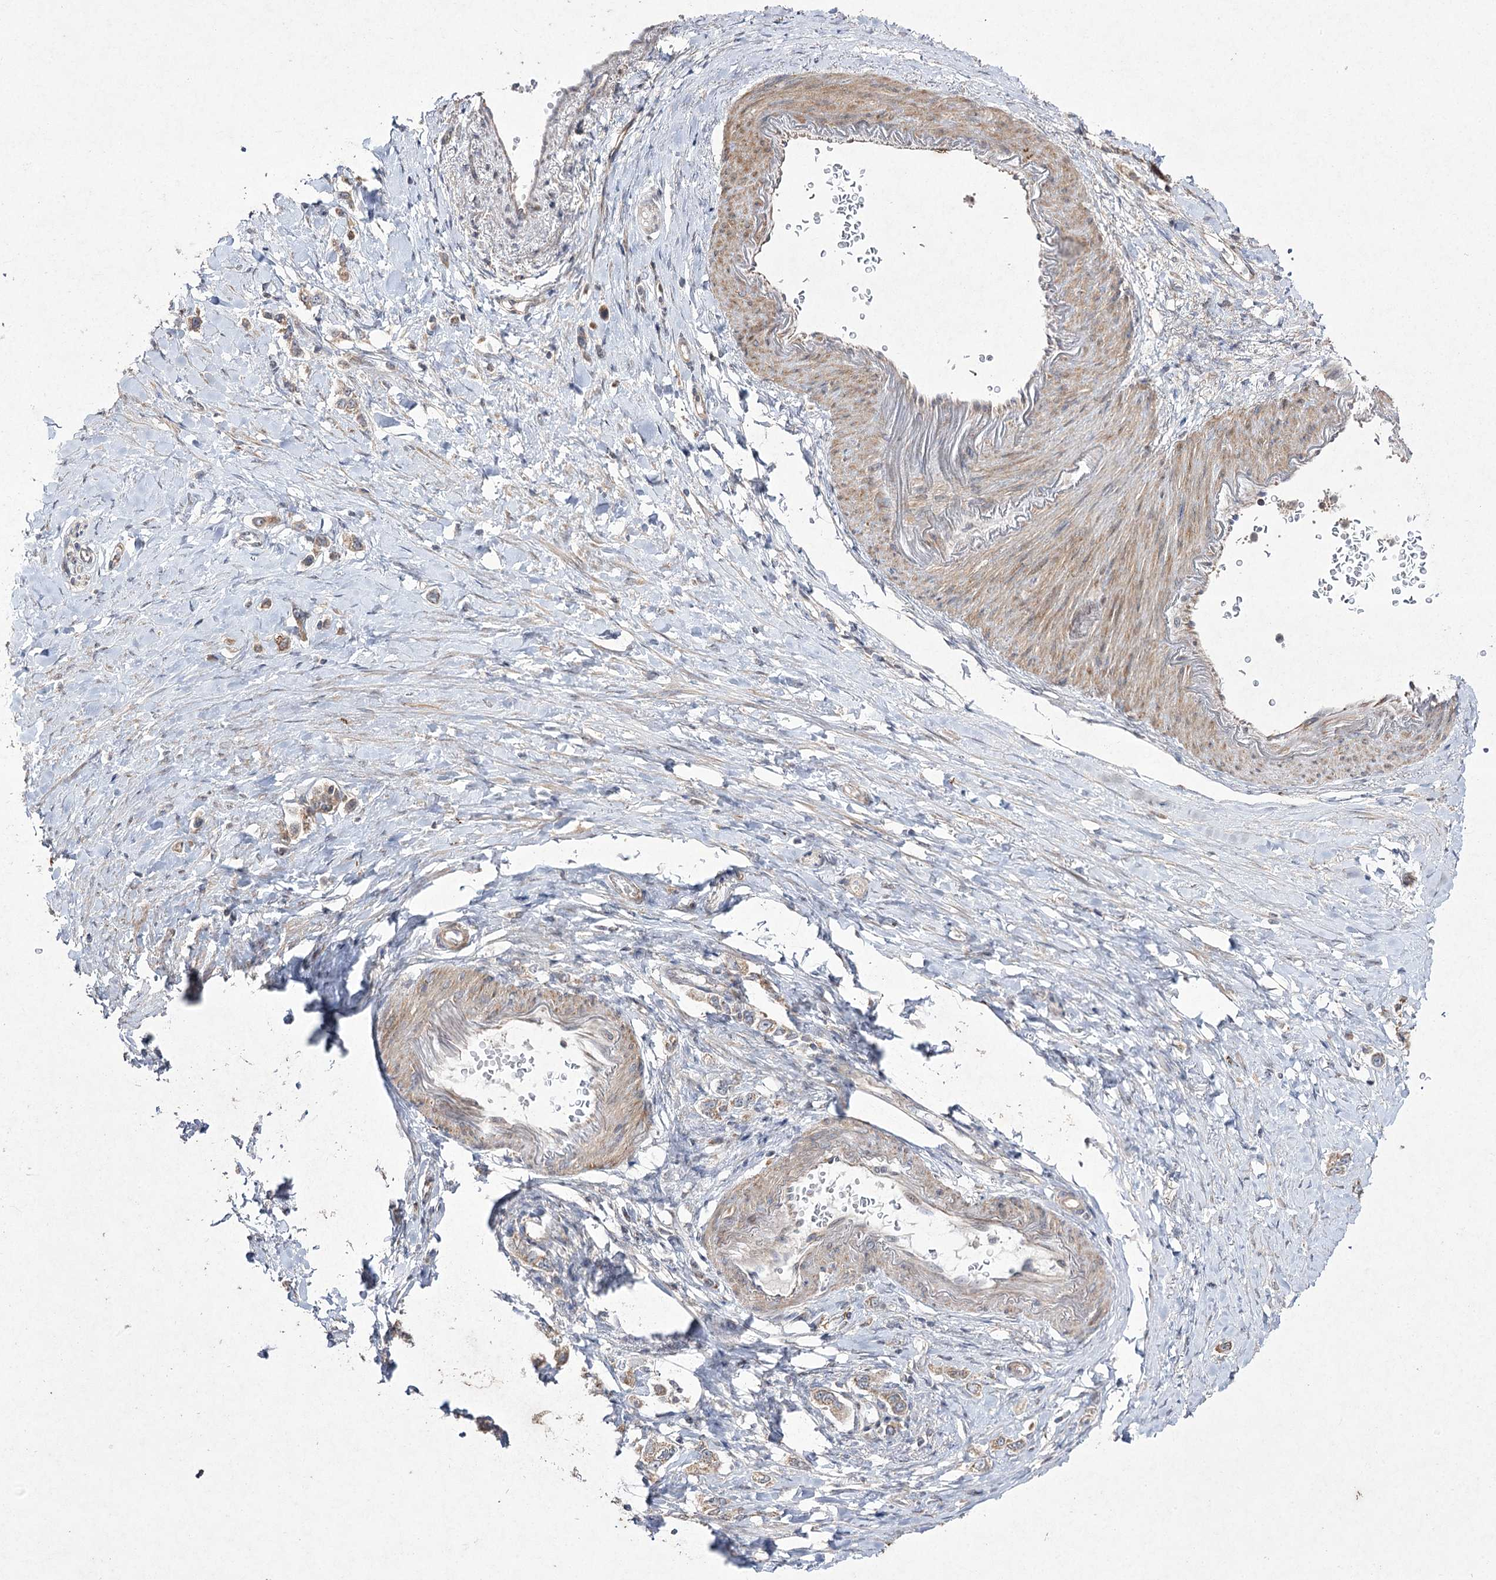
{"staining": {"intensity": "weak", "quantity": ">75%", "location": "cytoplasmic/membranous"}, "tissue": "stomach cancer", "cell_type": "Tumor cells", "image_type": "cancer", "snomed": [{"axis": "morphology", "description": "Adenocarcinoma, NOS"}, {"axis": "topography", "description": "Stomach"}], "caption": "Protein staining of stomach adenocarcinoma tissue reveals weak cytoplasmic/membranous expression in approximately >75% of tumor cells.", "gene": "FANCL", "patient": {"sex": "female", "age": 65}}